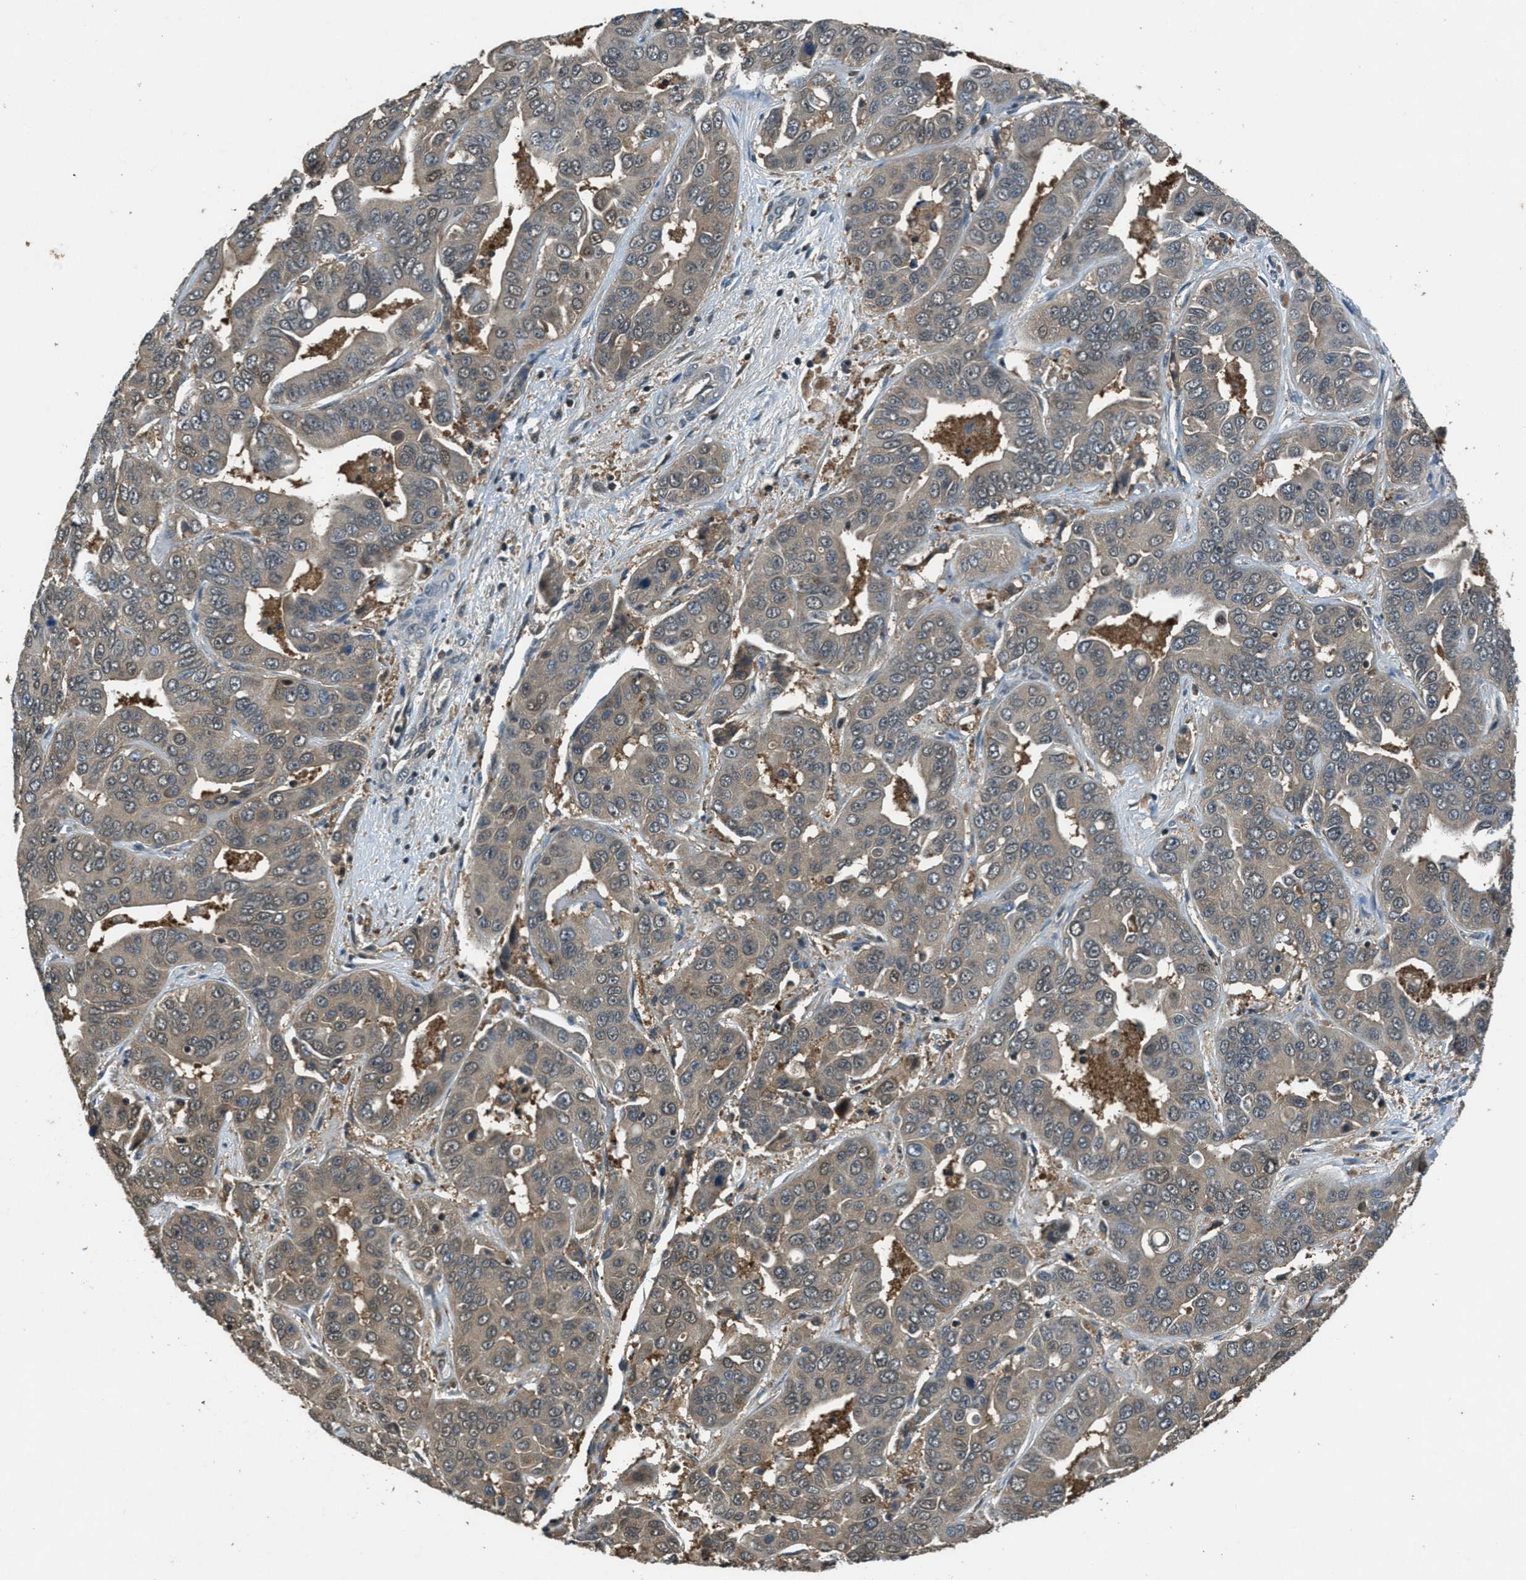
{"staining": {"intensity": "weak", "quantity": ">75%", "location": "cytoplasmic/membranous"}, "tissue": "liver cancer", "cell_type": "Tumor cells", "image_type": "cancer", "snomed": [{"axis": "morphology", "description": "Cholangiocarcinoma"}, {"axis": "topography", "description": "Liver"}], "caption": "IHC (DAB) staining of liver cholangiocarcinoma shows weak cytoplasmic/membranous protein staining in about >75% of tumor cells.", "gene": "DUSP6", "patient": {"sex": "female", "age": 52}}